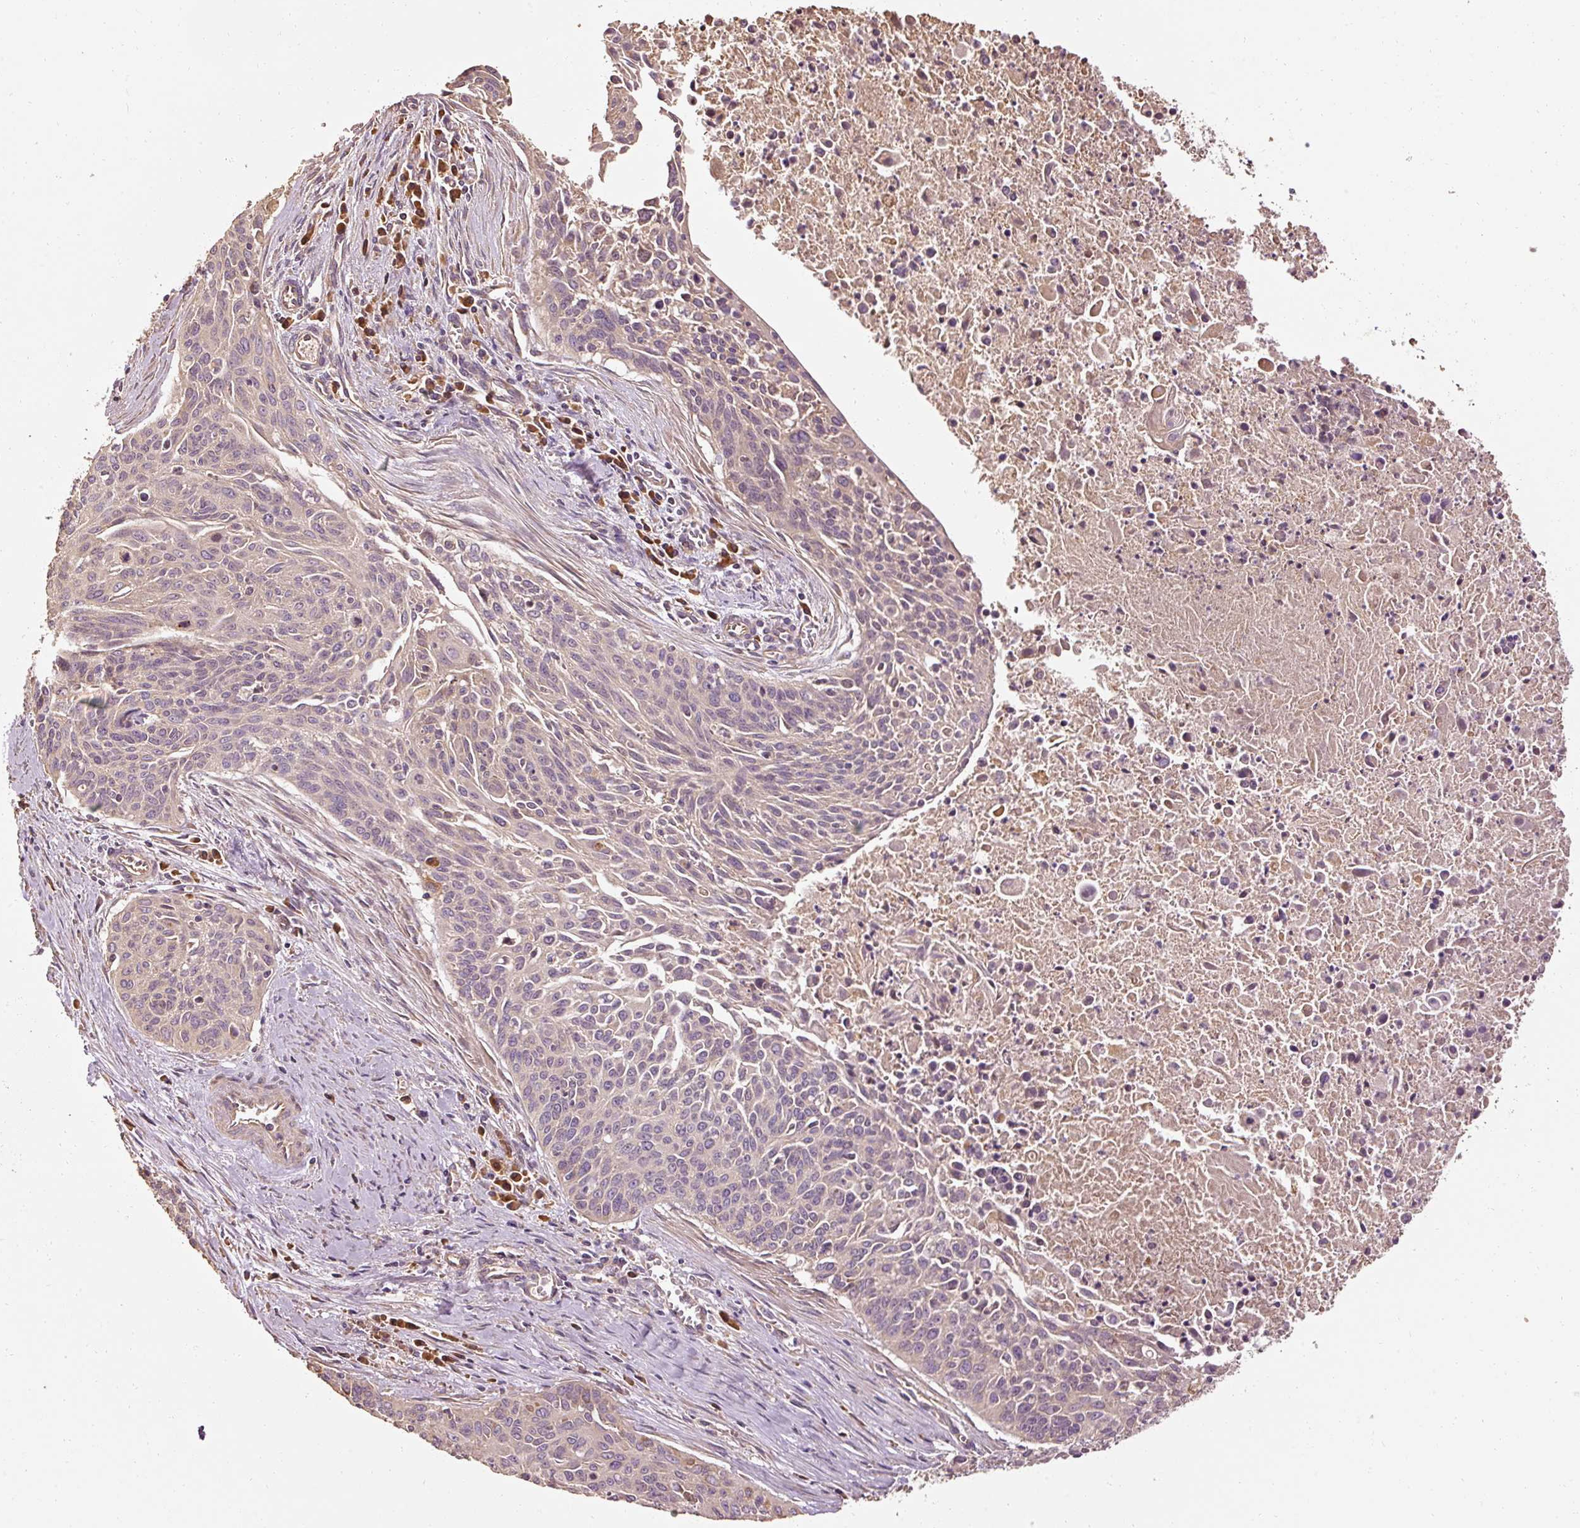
{"staining": {"intensity": "weak", "quantity": "<25%", "location": "cytoplasmic/membranous"}, "tissue": "cervical cancer", "cell_type": "Tumor cells", "image_type": "cancer", "snomed": [{"axis": "morphology", "description": "Squamous cell carcinoma, NOS"}, {"axis": "topography", "description": "Cervix"}], "caption": "This is a photomicrograph of immunohistochemistry (IHC) staining of squamous cell carcinoma (cervical), which shows no expression in tumor cells. (Immunohistochemistry, brightfield microscopy, high magnification).", "gene": "EFHC1", "patient": {"sex": "female", "age": 55}}